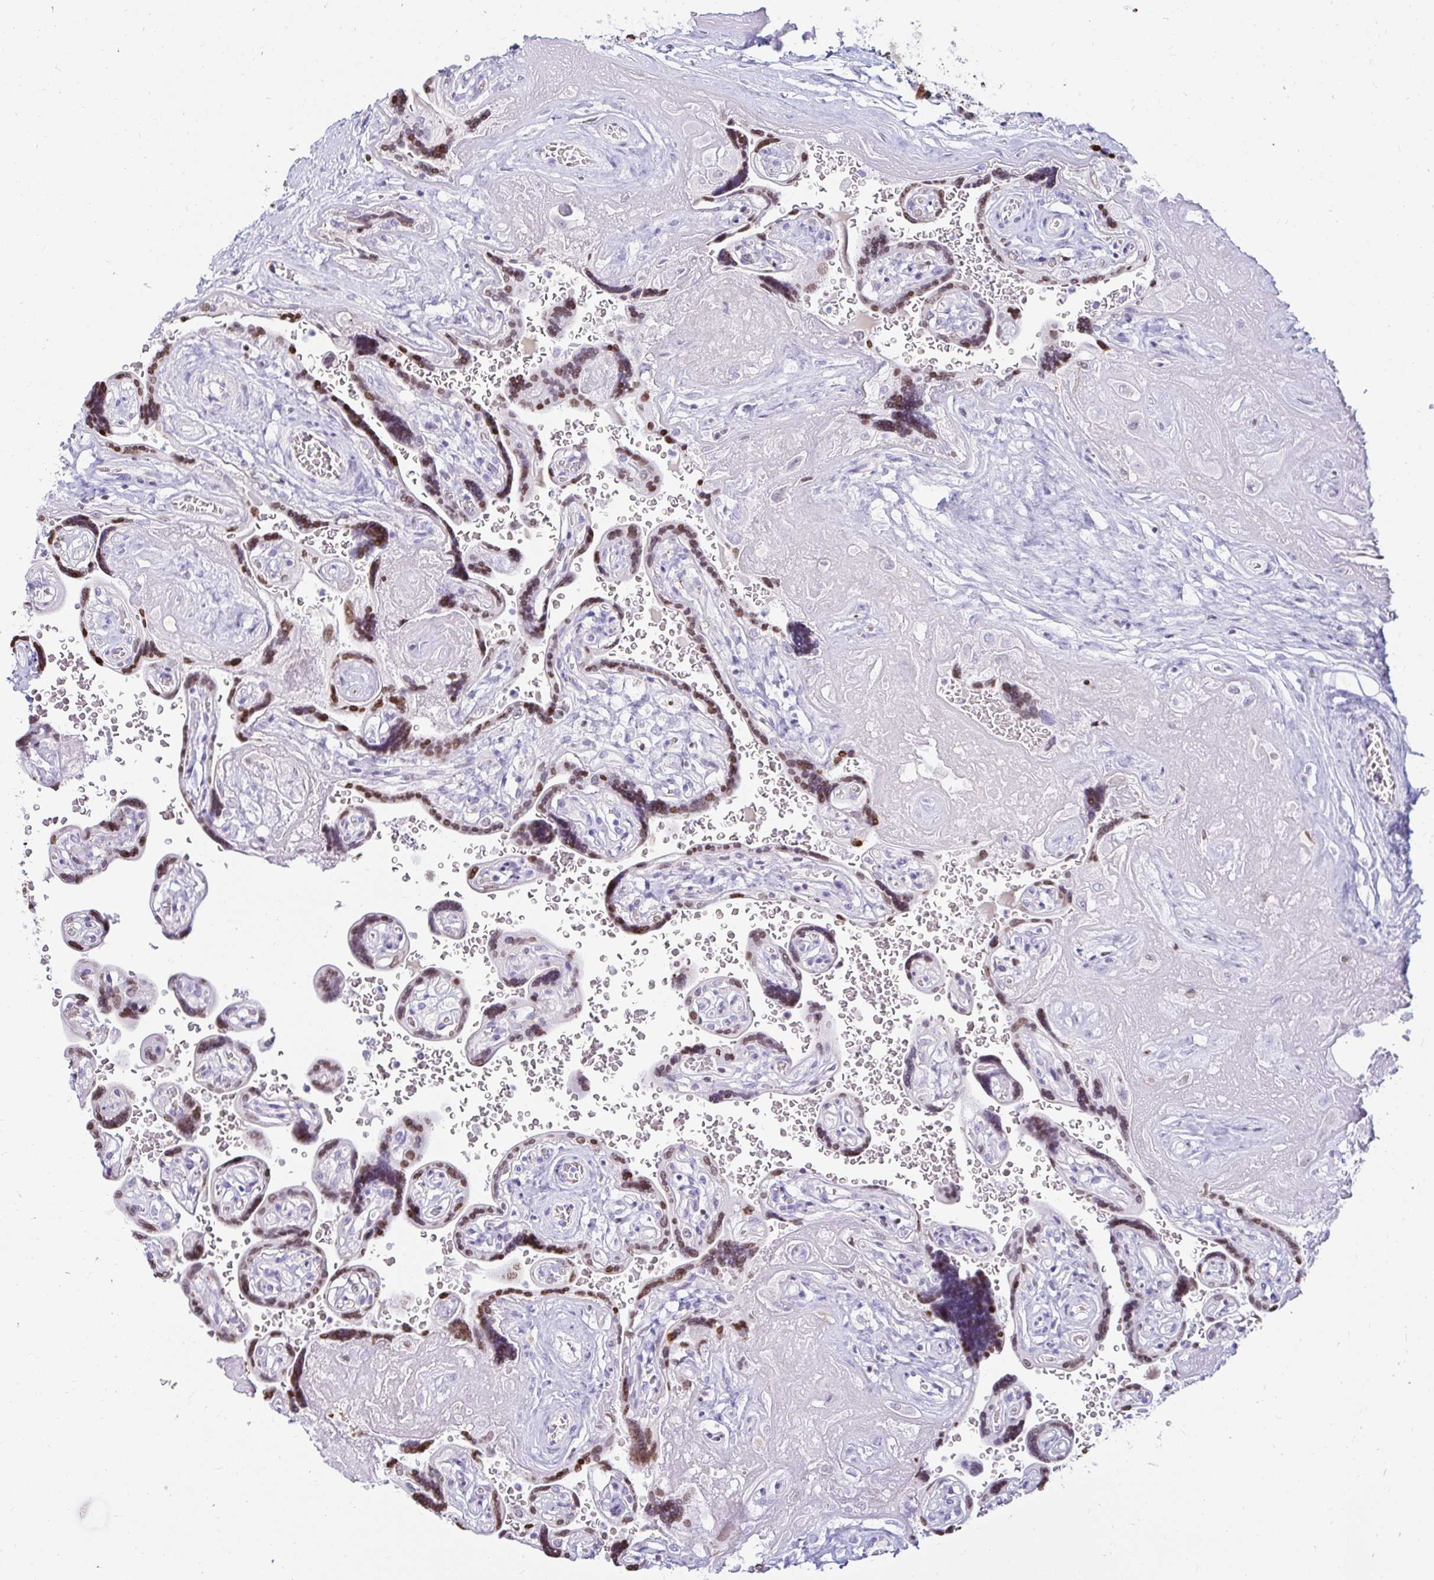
{"staining": {"intensity": "weak", "quantity": ">75%", "location": "cytoplasmic/membranous"}, "tissue": "placenta", "cell_type": "Decidual cells", "image_type": "normal", "snomed": [{"axis": "morphology", "description": "Normal tissue, NOS"}, {"axis": "topography", "description": "Placenta"}], "caption": "Immunohistochemistry (DAB (3,3'-diaminobenzidine)) staining of benign placenta demonstrates weak cytoplasmic/membranous protein staining in approximately >75% of decidual cells. (DAB IHC, brown staining for protein, blue staining for nuclei).", "gene": "CAPSL", "patient": {"sex": "female", "age": 32}}